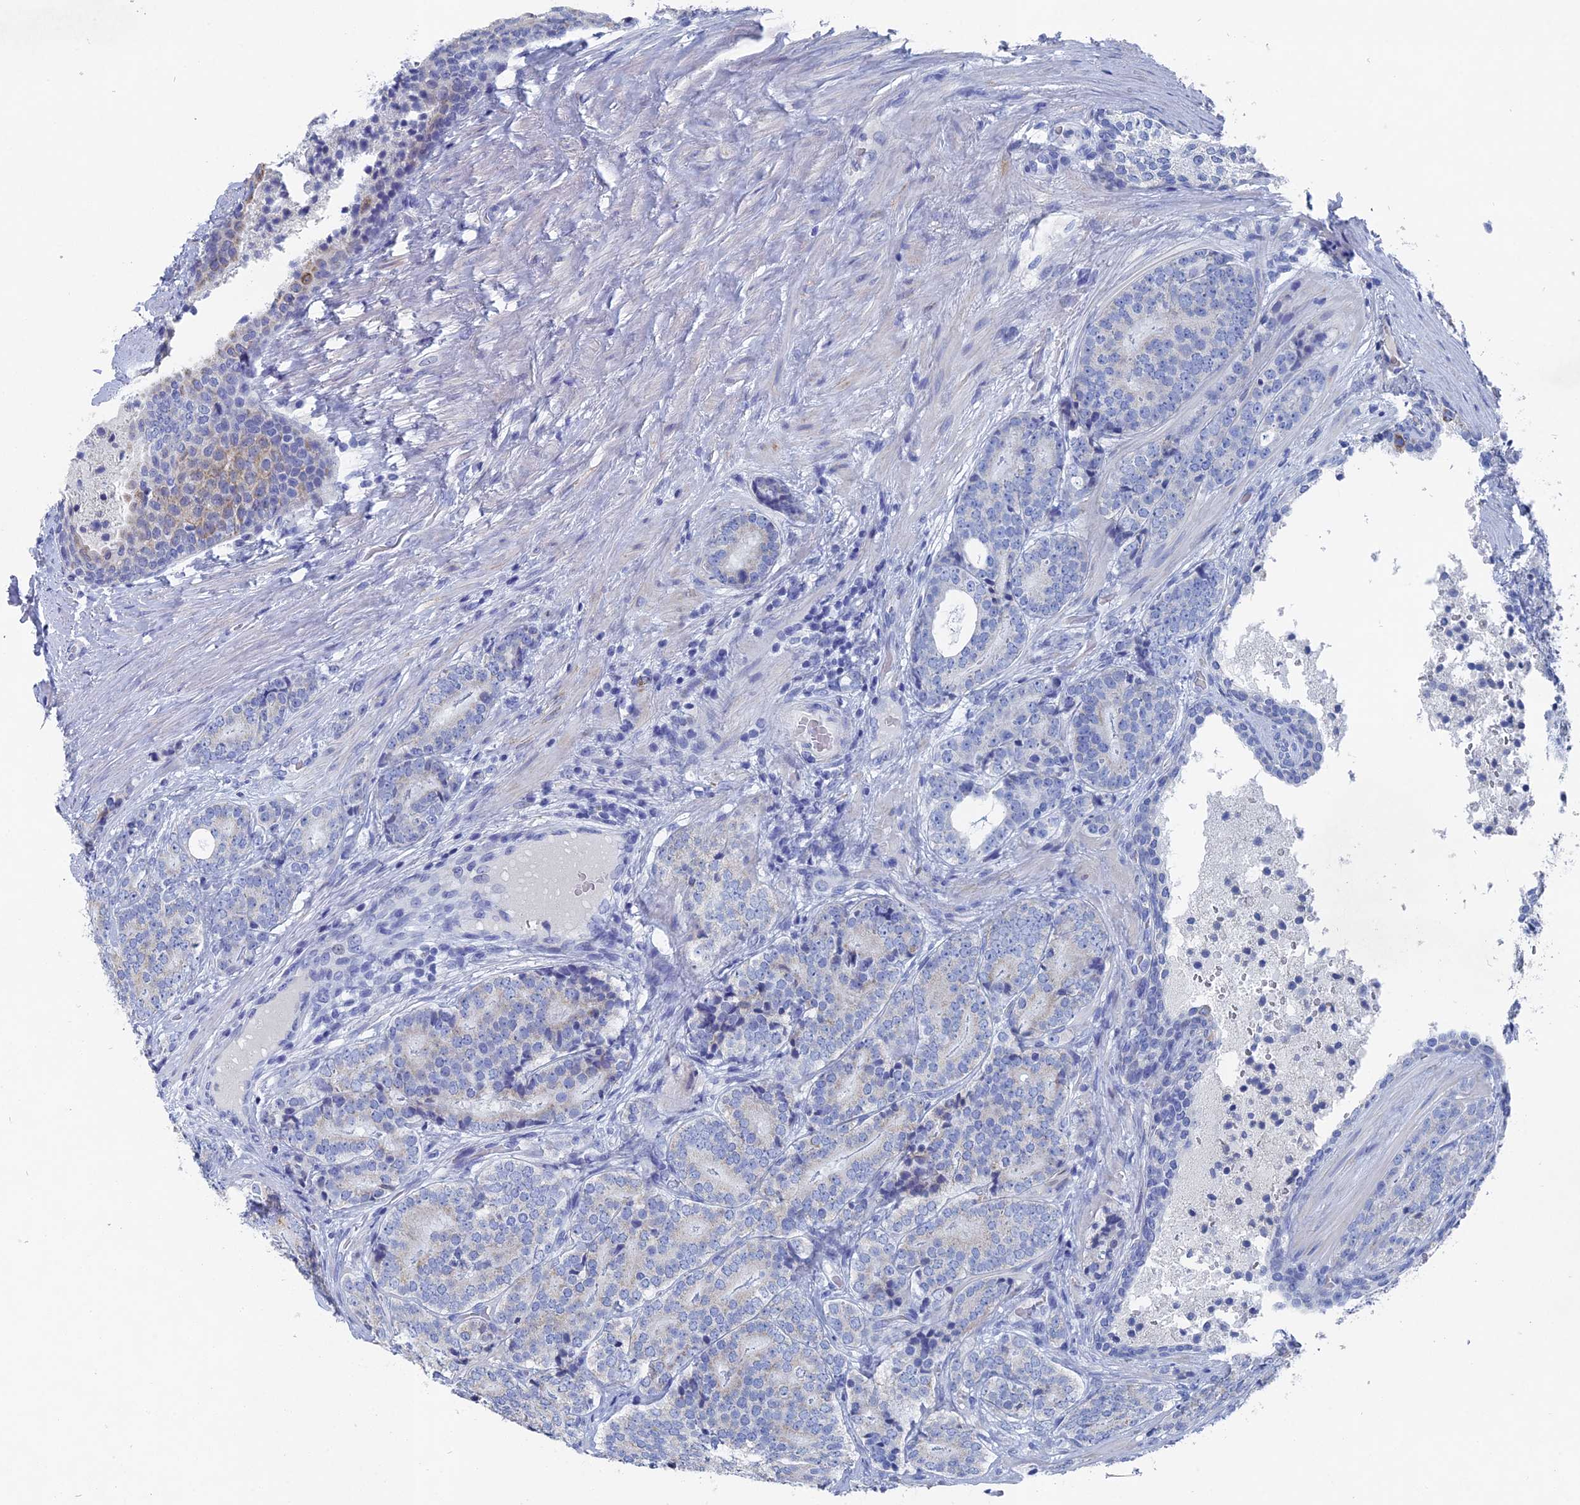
{"staining": {"intensity": "negative", "quantity": "none", "location": "none"}, "tissue": "prostate cancer", "cell_type": "Tumor cells", "image_type": "cancer", "snomed": [{"axis": "morphology", "description": "Adenocarcinoma, High grade"}, {"axis": "topography", "description": "Prostate"}], "caption": "A micrograph of human prostate high-grade adenocarcinoma is negative for staining in tumor cells. The staining was performed using DAB to visualize the protein expression in brown, while the nuclei were stained in blue with hematoxylin (Magnification: 20x).", "gene": "HIGD1A", "patient": {"sex": "male", "age": 56}}